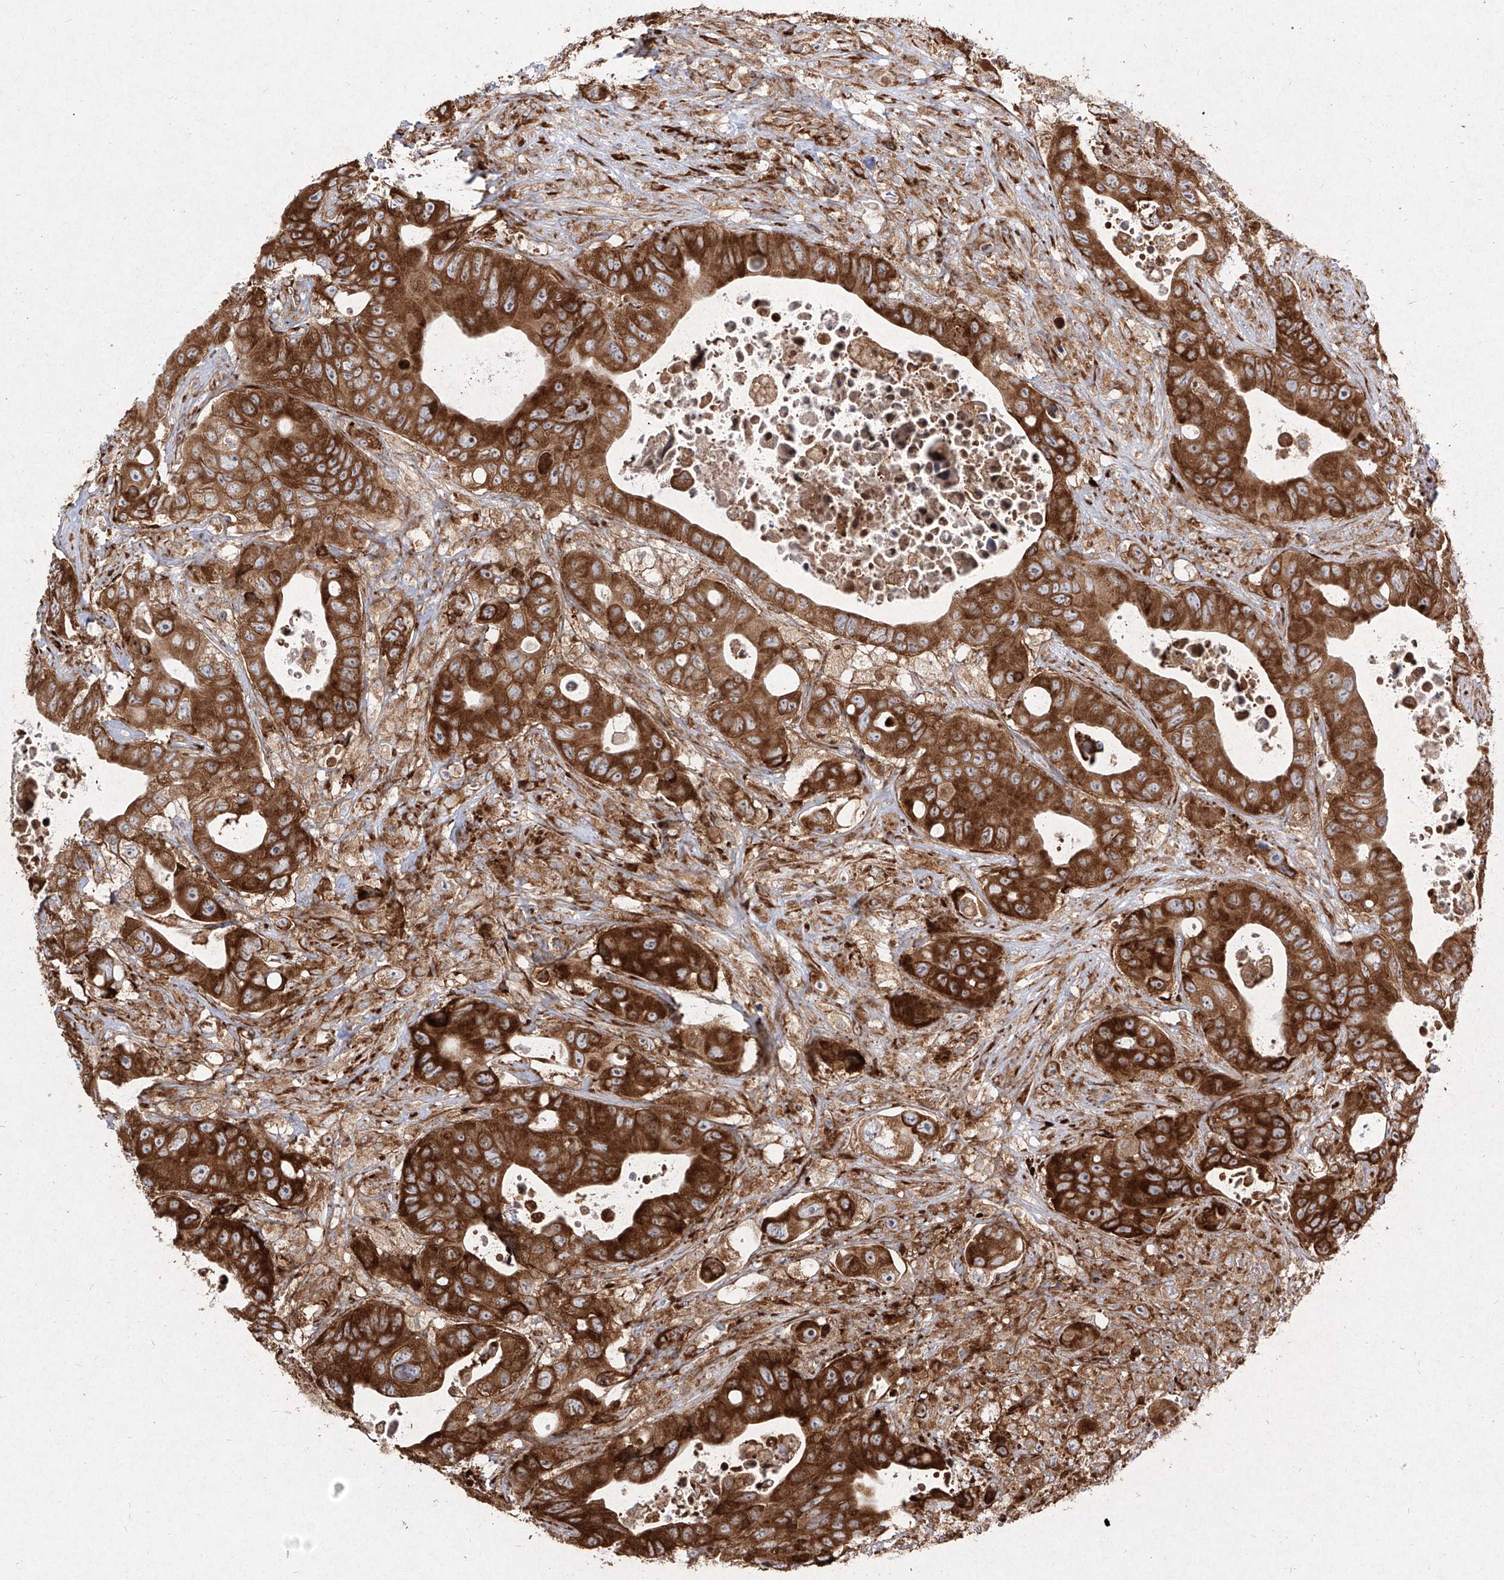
{"staining": {"intensity": "strong", "quantity": ">75%", "location": "cytoplasmic/membranous"}, "tissue": "colorectal cancer", "cell_type": "Tumor cells", "image_type": "cancer", "snomed": [{"axis": "morphology", "description": "Adenocarcinoma, NOS"}, {"axis": "topography", "description": "Colon"}], "caption": "A high amount of strong cytoplasmic/membranous staining is present in approximately >75% of tumor cells in colorectal cancer (adenocarcinoma) tissue. (brown staining indicates protein expression, while blue staining denotes nuclei).", "gene": "RPS25", "patient": {"sex": "female", "age": 46}}